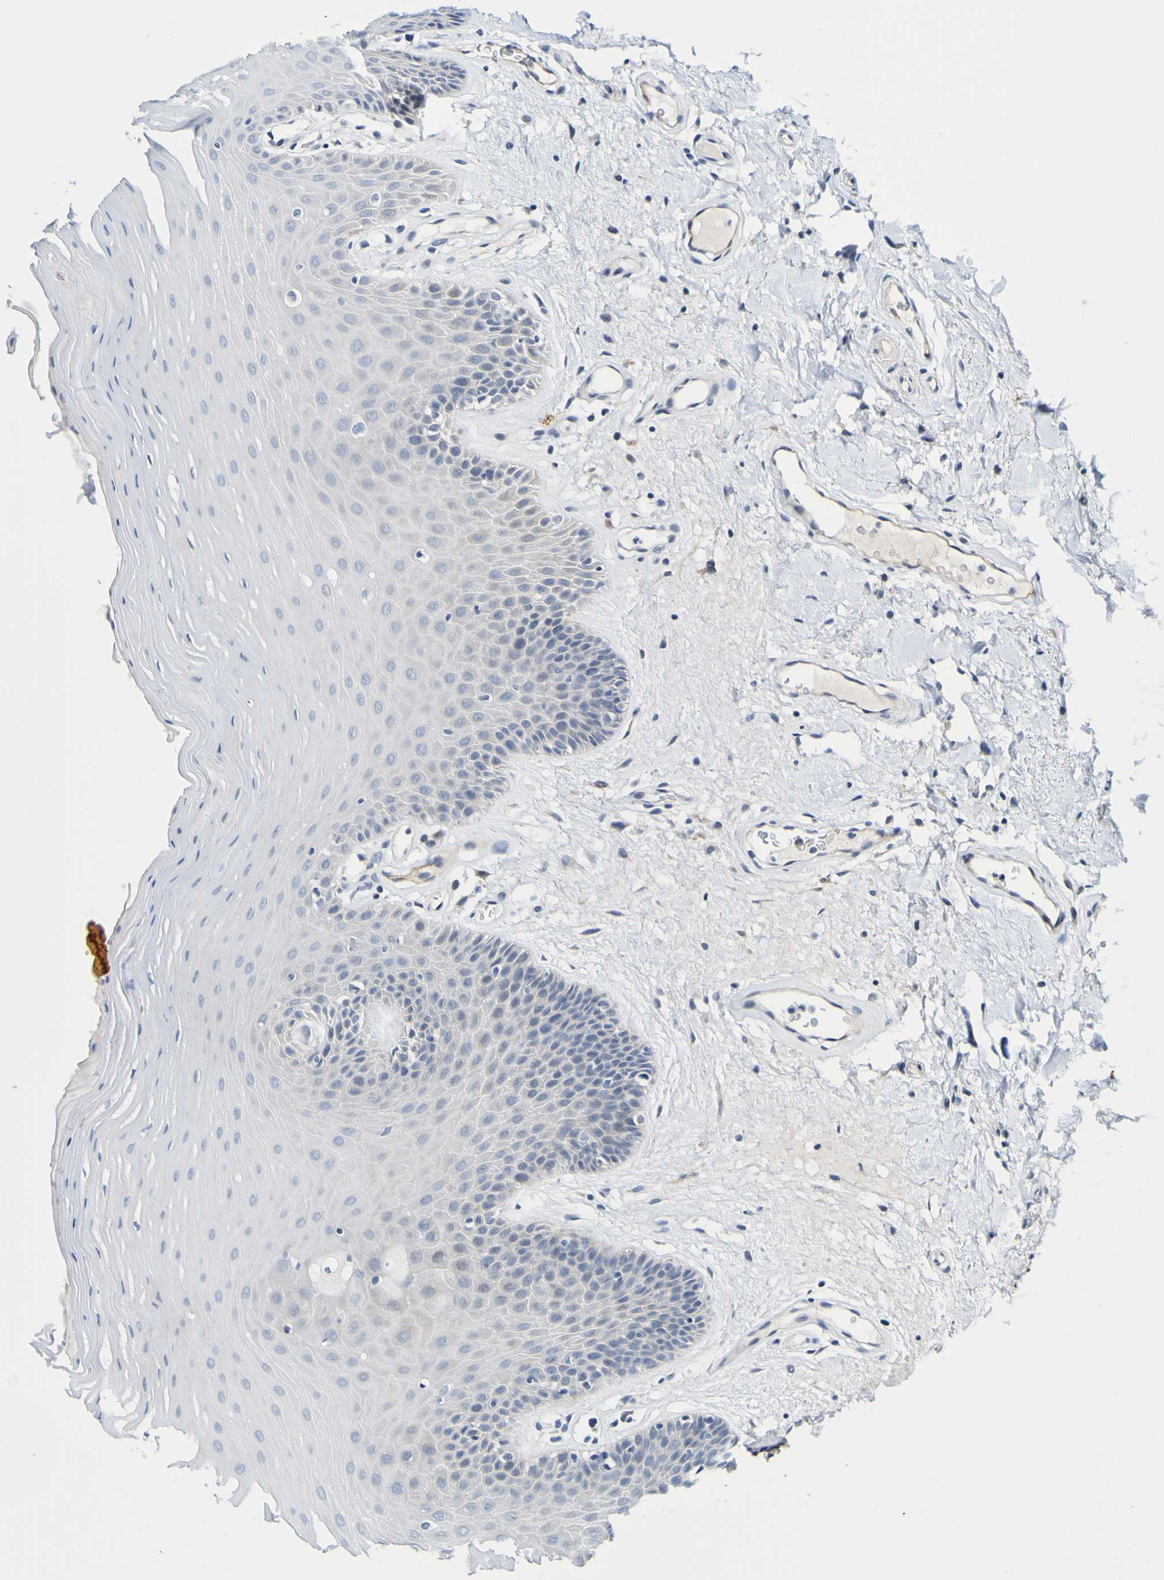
{"staining": {"intensity": "negative", "quantity": "none", "location": "none"}, "tissue": "oral mucosa", "cell_type": "Squamous epithelial cells", "image_type": "normal", "snomed": [{"axis": "morphology", "description": "Normal tissue, NOS"}, {"axis": "morphology", "description": "Squamous cell carcinoma, NOS"}, {"axis": "topography", "description": "Skeletal muscle"}, {"axis": "topography", "description": "Adipose tissue"}, {"axis": "topography", "description": "Vascular tissue"}, {"axis": "topography", "description": "Oral tissue"}, {"axis": "topography", "description": "Peripheral nerve tissue"}, {"axis": "topography", "description": "Head-Neck"}], "caption": "An image of oral mucosa stained for a protein exhibits no brown staining in squamous epithelial cells.", "gene": "VMA21", "patient": {"sex": "male", "age": 71}}